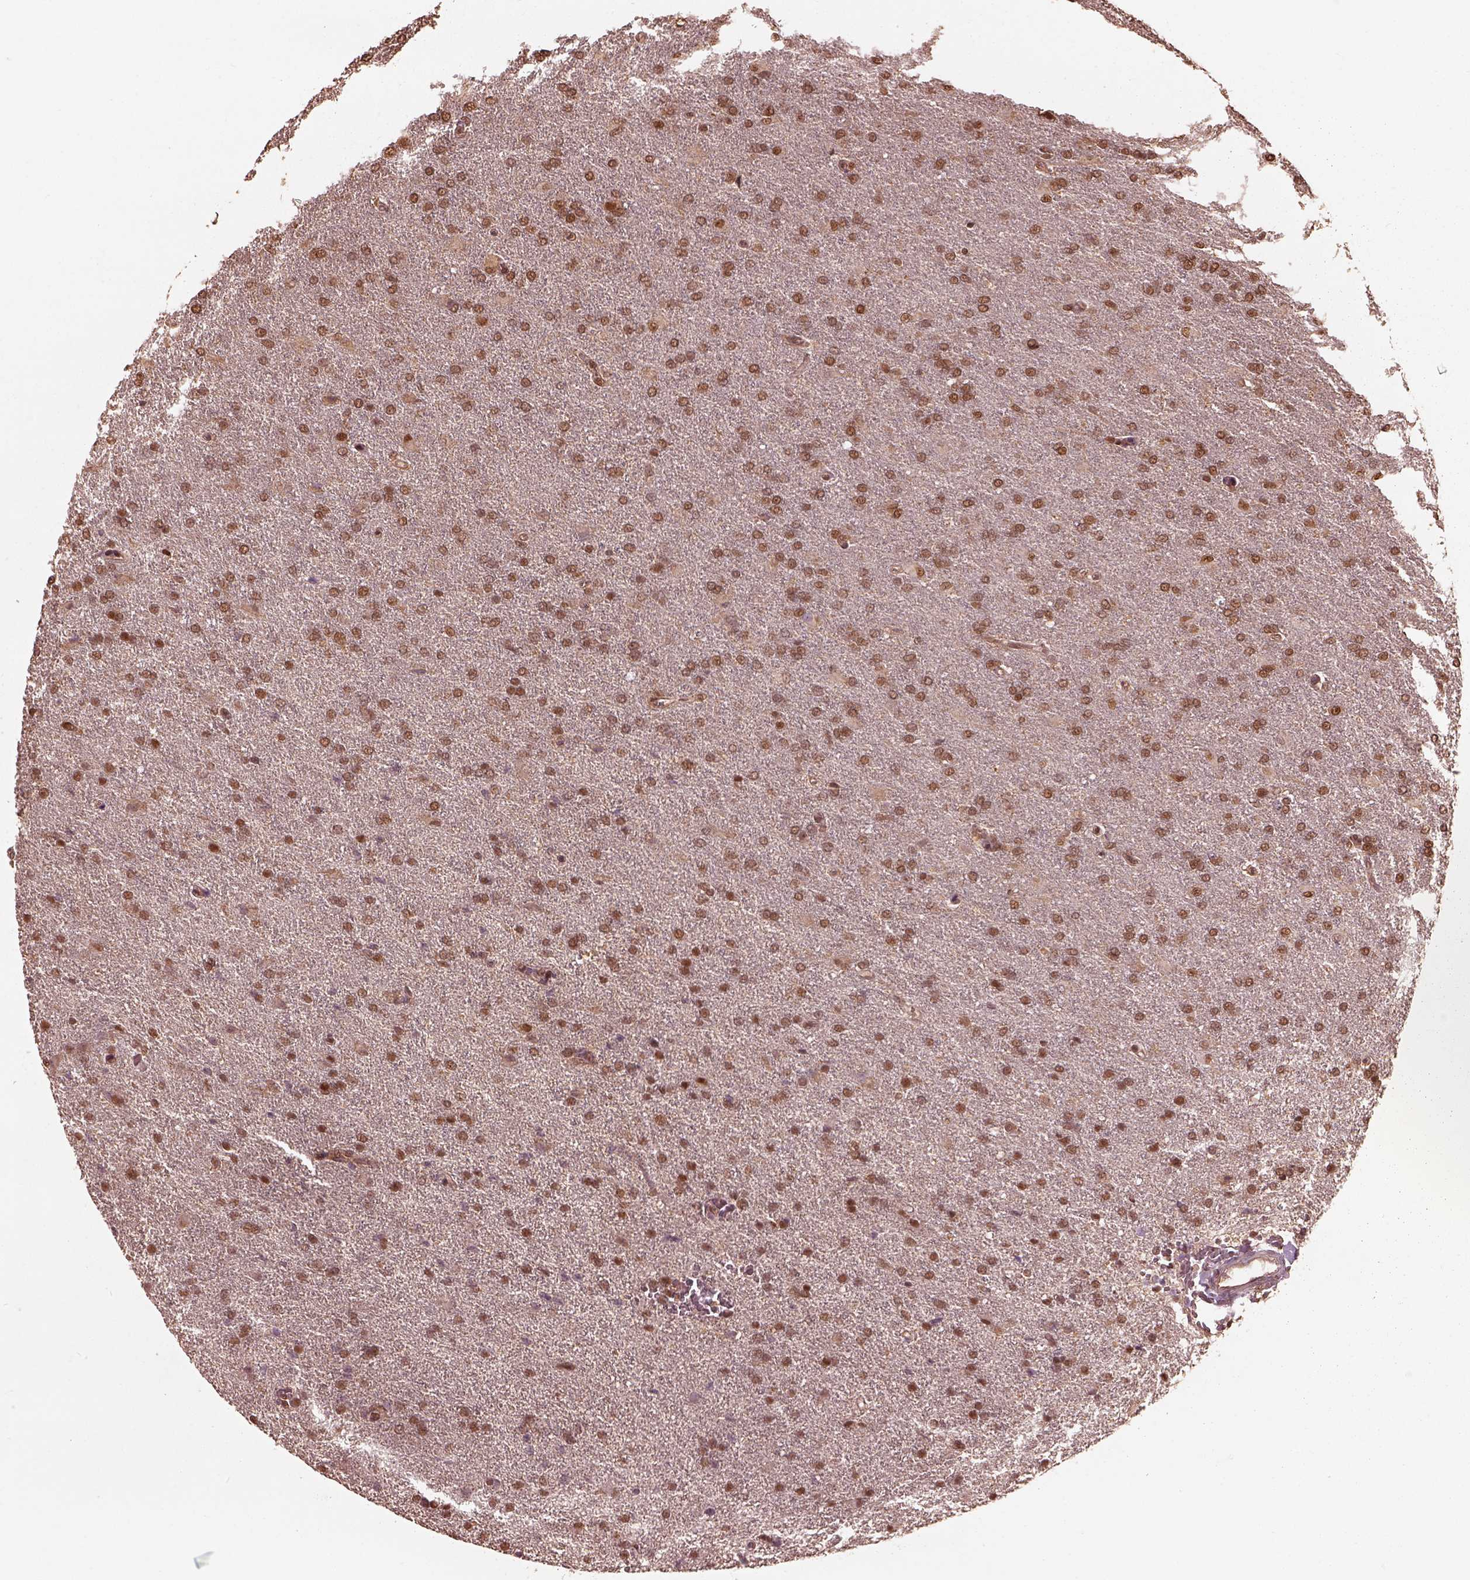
{"staining": {"intensity": "moderate", "quantity": ">75%", "location": "nuclear"}, "tissue": "glioma", "cell_type": "Tumor cells", "image_type": "cancer", "snomed": [{"axis": "morphology", "description": "Glioma, malignant, High grade"}, {"axis": "topography", "description": "Brain"}], "caption": "IHC of malignant high-grade glioma demonstrates medium levels of moderate nuclear positivity in approximately >75% of tumor cells.", "gene": "PSMC5", "patient": {"sex": "male", "age": 68}}